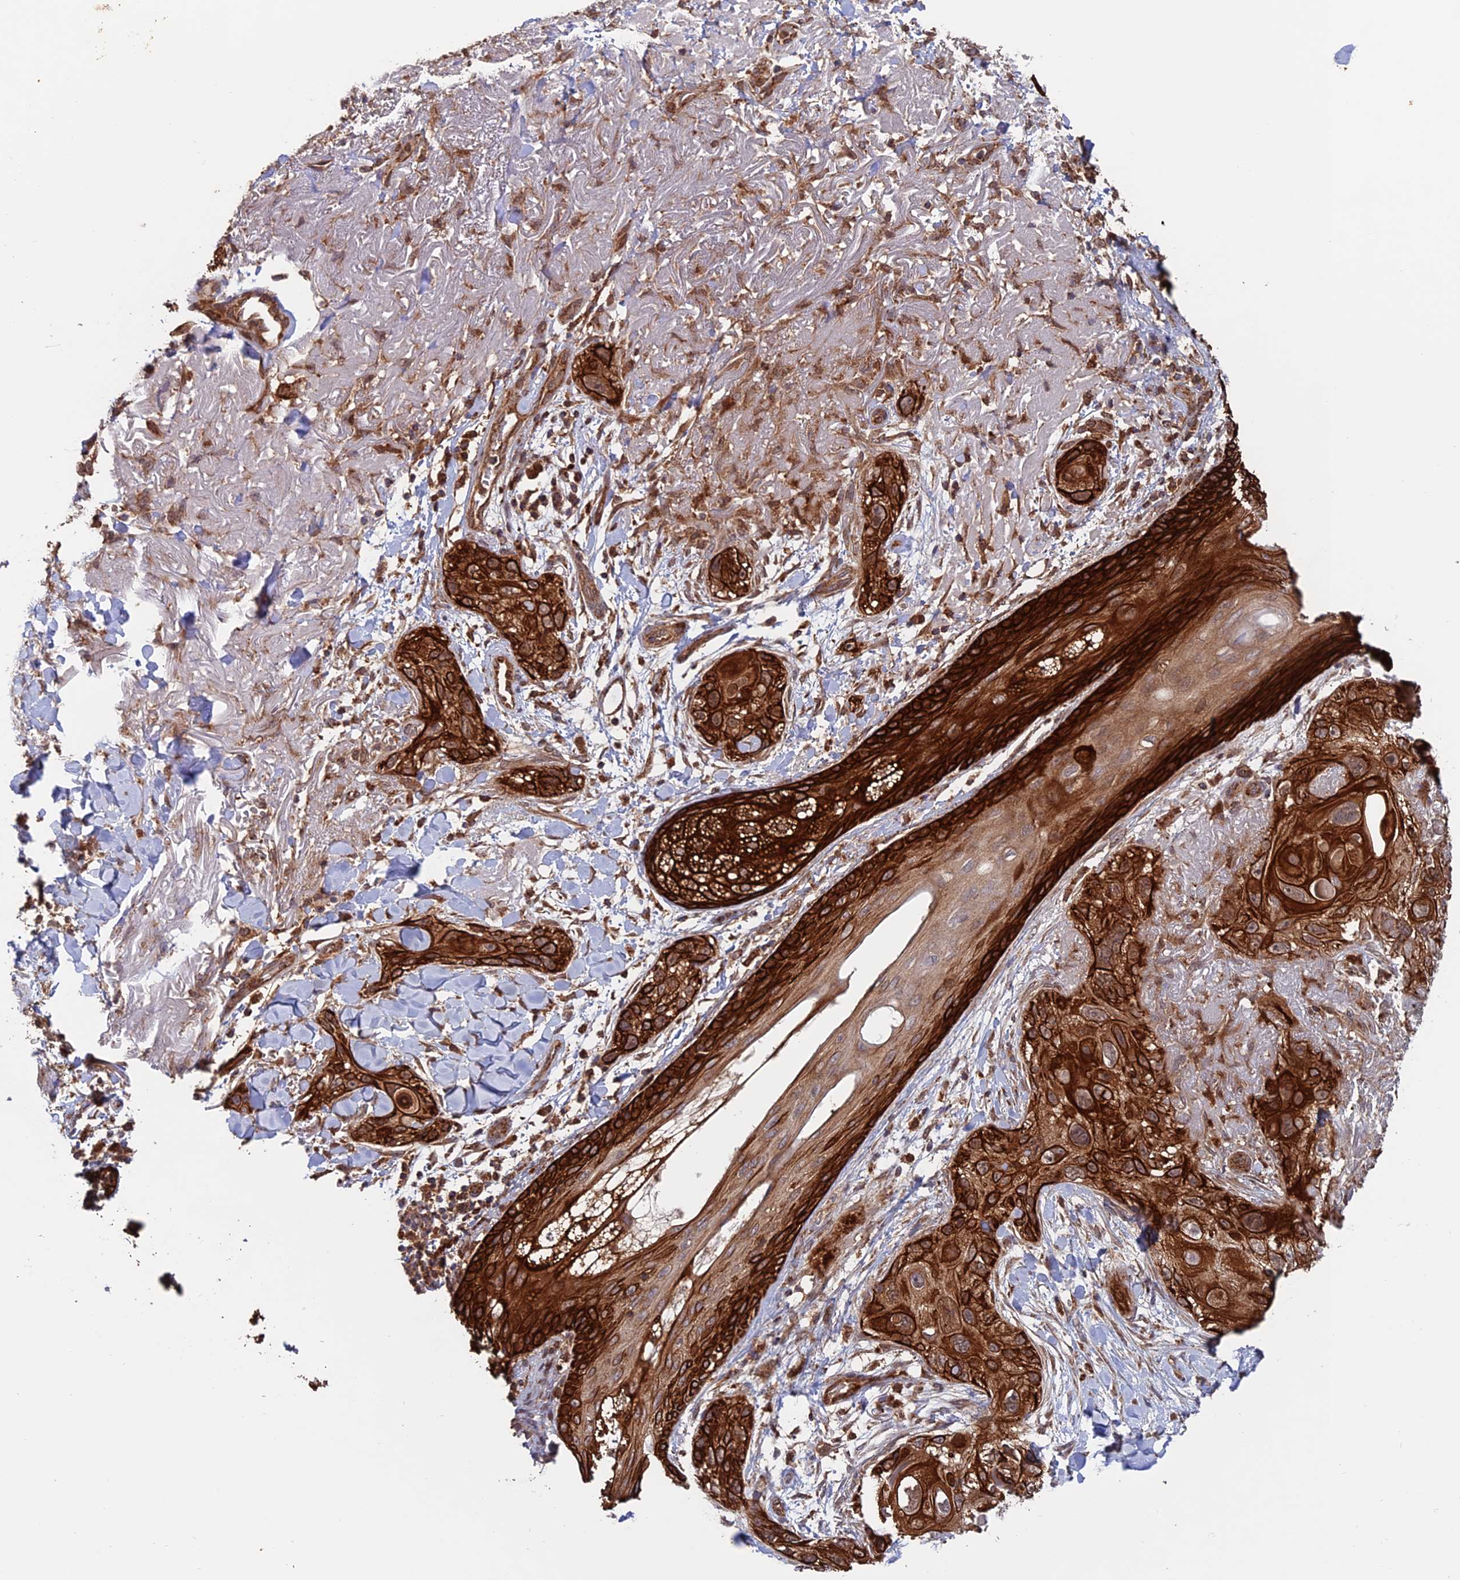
{"staining": {"intensity": "strong", "quantity": ">75%", "location": "cytoplasmic/membranous"}, "tissue": "skin cancer", "cell_type": "Tumor cells", "image_type": "cancer", "snomed": [{"axis": "morphology", "description": "Normal tissue, NOS"}, {"axis": "morphology", "description": "Squamous cell carcinoma, NOS"}, {"axis": "topography", "description": "Skin"}], "caption": "Skin squamous cell carcinoma stained for a protein exhibits strong cytoplasmic/membranous positivity in tumor cells. Nuclei are stained in blue.", "gene": "DTYMK", "patient": {"sex": "male", "age": 72}}